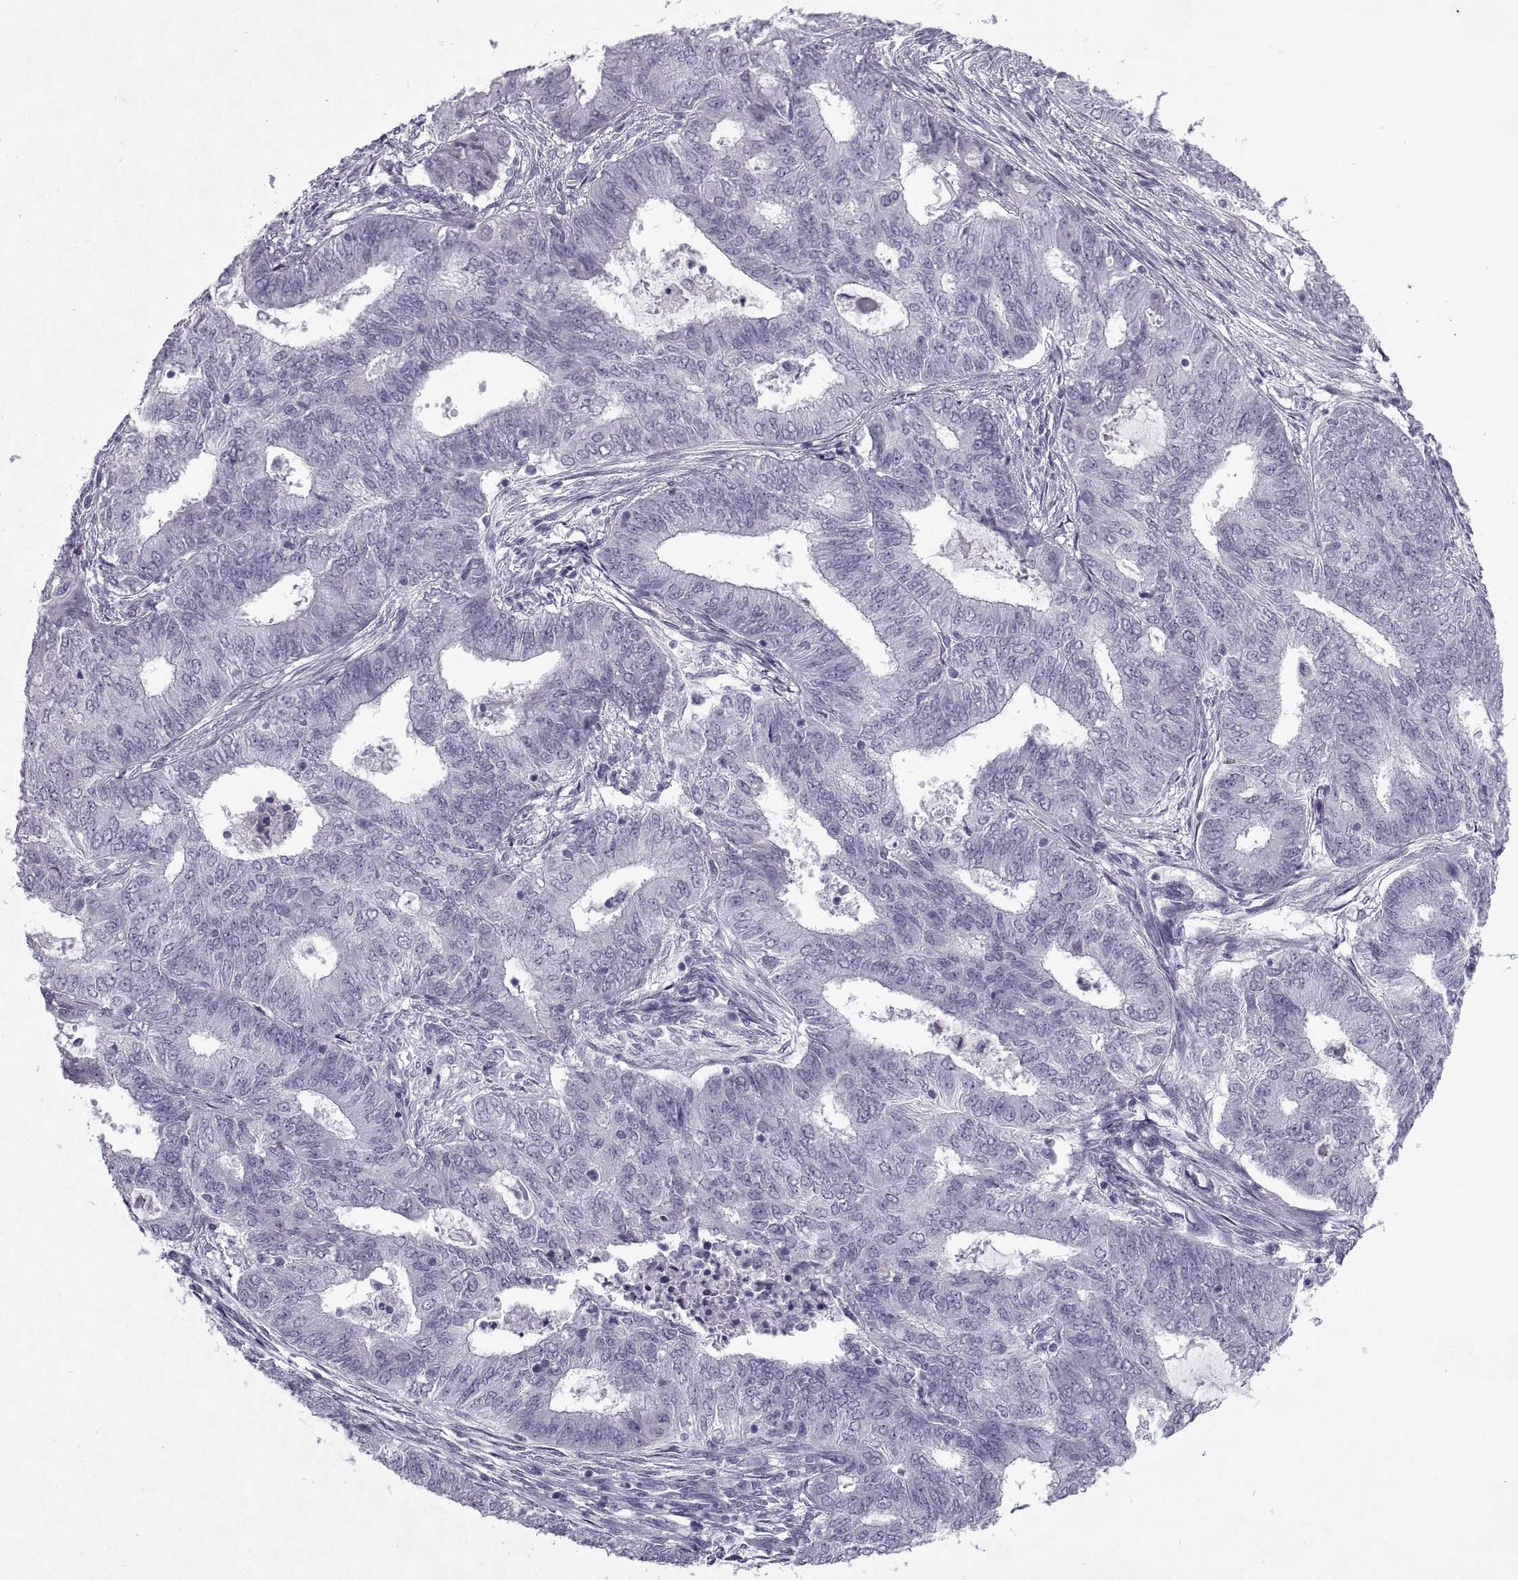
{"staining": {"intensity": "negative", "quantity": "none", "location": "none"}, "tissue": "endometrial cancer", "cell_type": "Tumor cells", "image_type": "cancer", "snomed": [{"axis": "morphology", "description": "Adenocarcinoma, NOS"}, {"axis": "topography", "description": "Endometrium"}], "caption": "Immunohistochemistry micrograph of neoplastic tissue: human endometrial cancer (adenocarcinoma) stained with DAB shows no significant protein expression in tumor cells.", "gene": "RLBP1", "patient": {"sex": "female", "age": 62}}